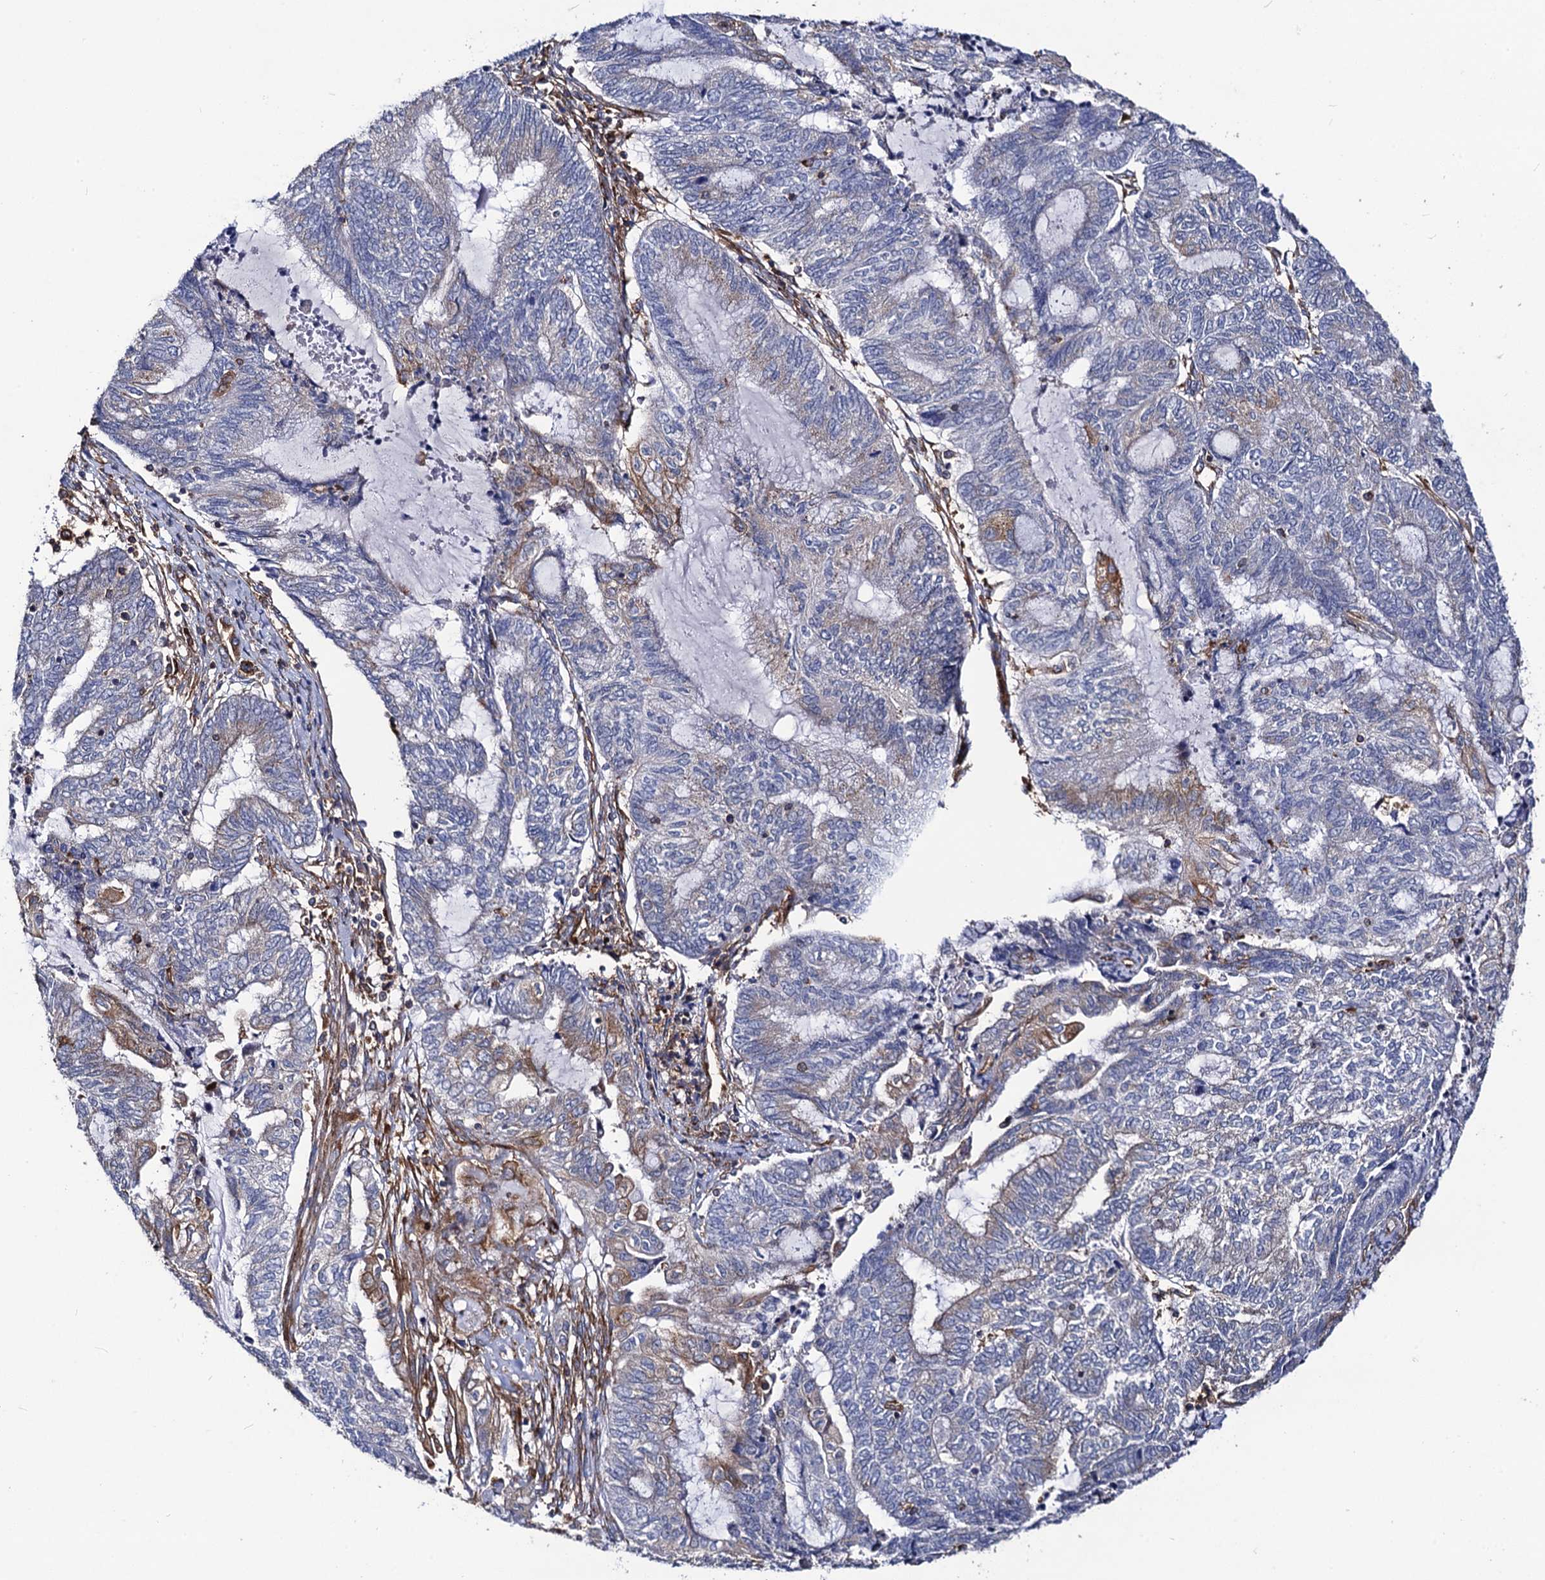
{"staining": {"intensity": "negative", "quantity": "none", "location": "none"}, "tissue": "endometrial cancer", "cell_type": "Tumor cells", "image_type": "cancer", "snomed": [{"axis": "morphology", "description": "Adenocarcinoma, NOS"}, {"axis": "topography", "description": "Uterus"}, {"axis": "topography", "description": "Endometrium"}], "caption": "High power microscopy photomicrograph of an immunohistochemistry histopathology image of endometrial adenocarcinoma, revealing no significant expression in tumor cells.", "gene": "DYDC1", "patient": {"sex": "female", "age": 70}}